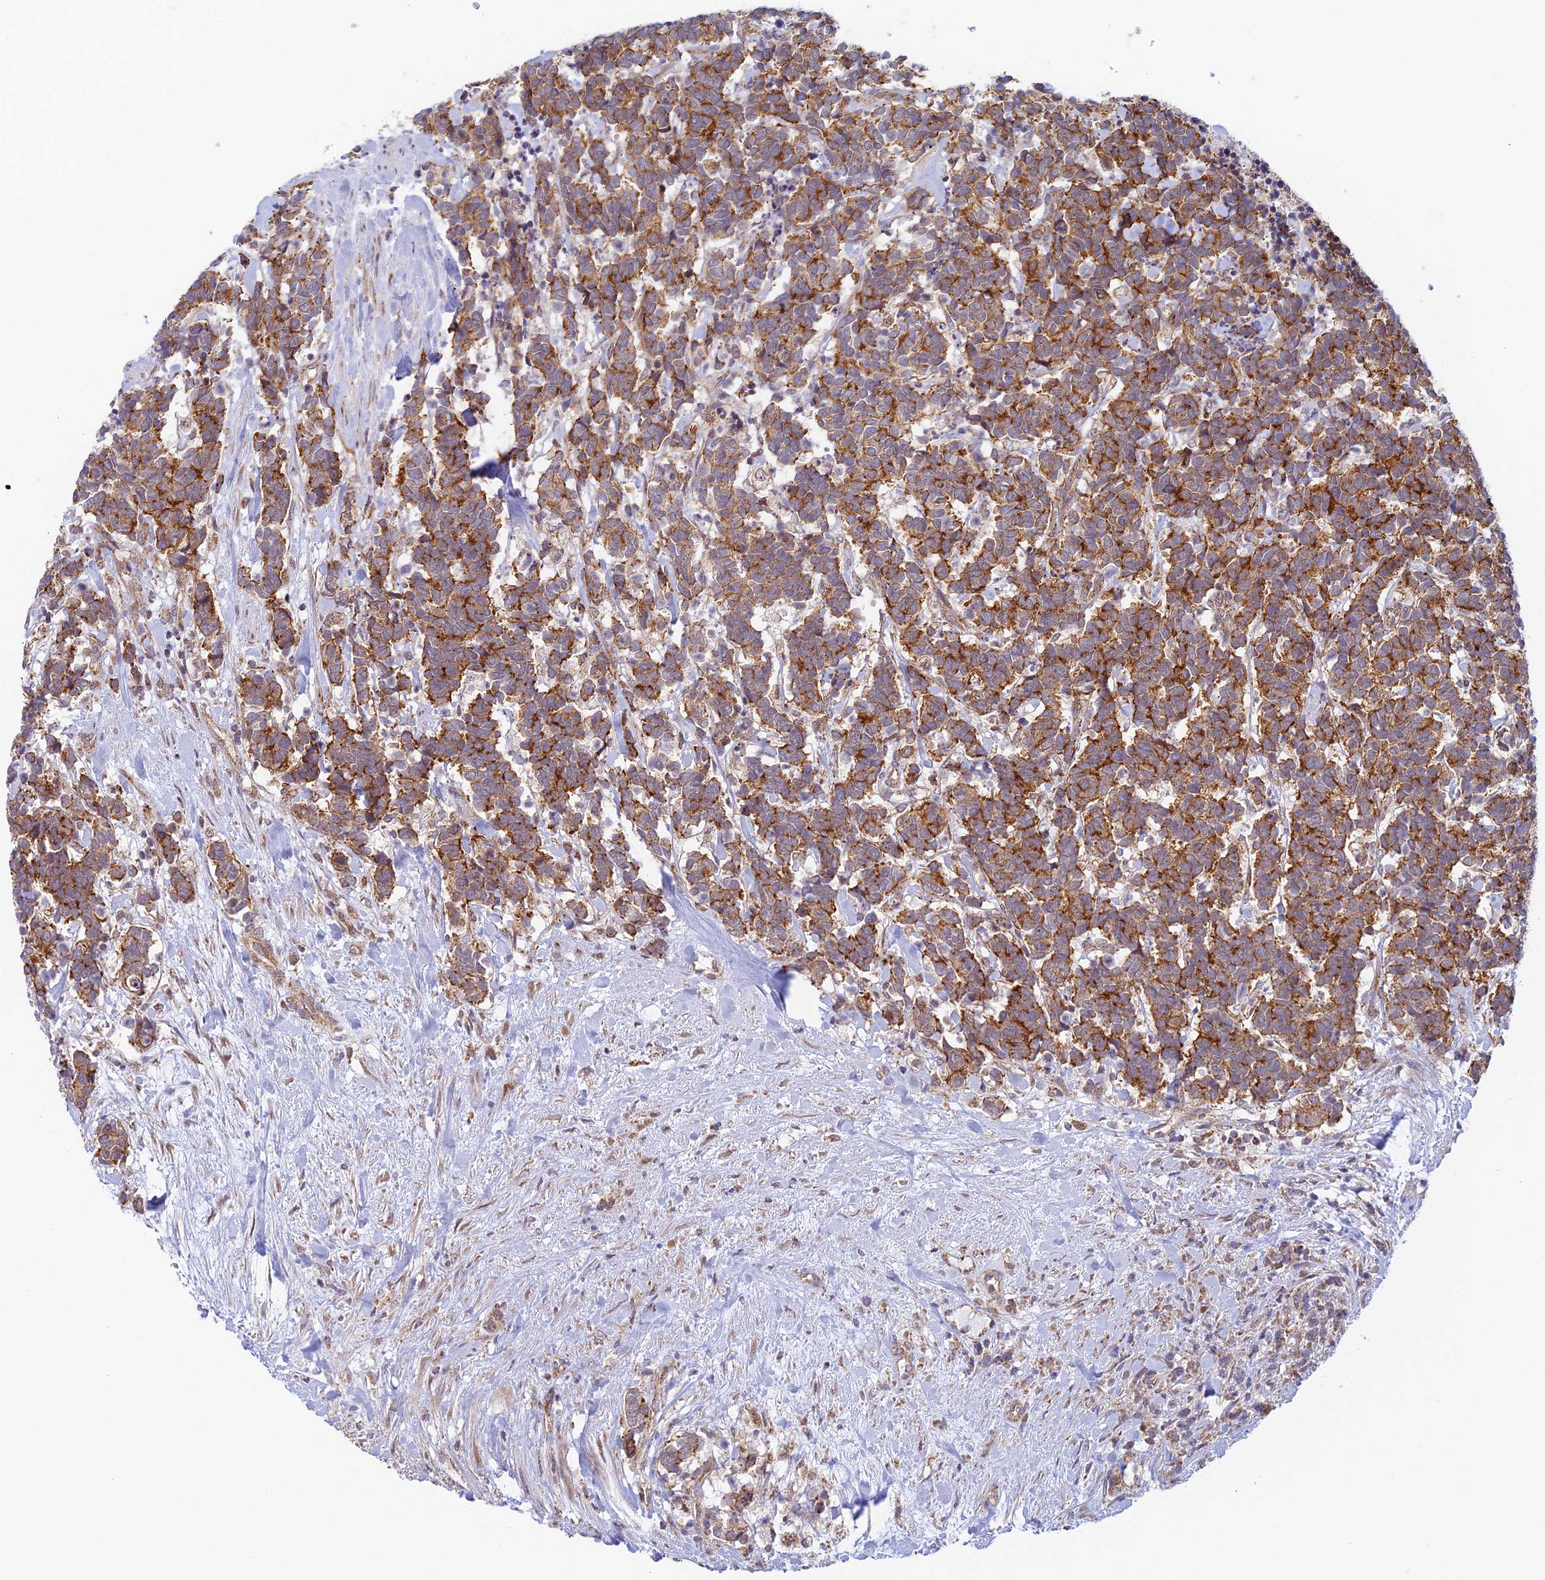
{"staining": {"intensity": "moderate", "quantity": ">75%", "location": "cytoplasmic/membranous"}, "tissue": "carcinoid", "cell_type": "Tumor cells", "image_type": "cancer", "snomed": [{"axis": "morphology", "description": "Carcinoma, NOS"}, {"axis": "morphology", "description": "Carcinoid, malignant, NOS"}, {"axis": "topography", "description": "Prostate"}], "caption": "DAB immunohistochemical staining of carcinoid (malignant) exhibits moderate cytoplasmic/membranous protein expression in about >75% of tumor cells.", "gene": "HOOK2", "patient": {"sex": "male", "age": 57}}